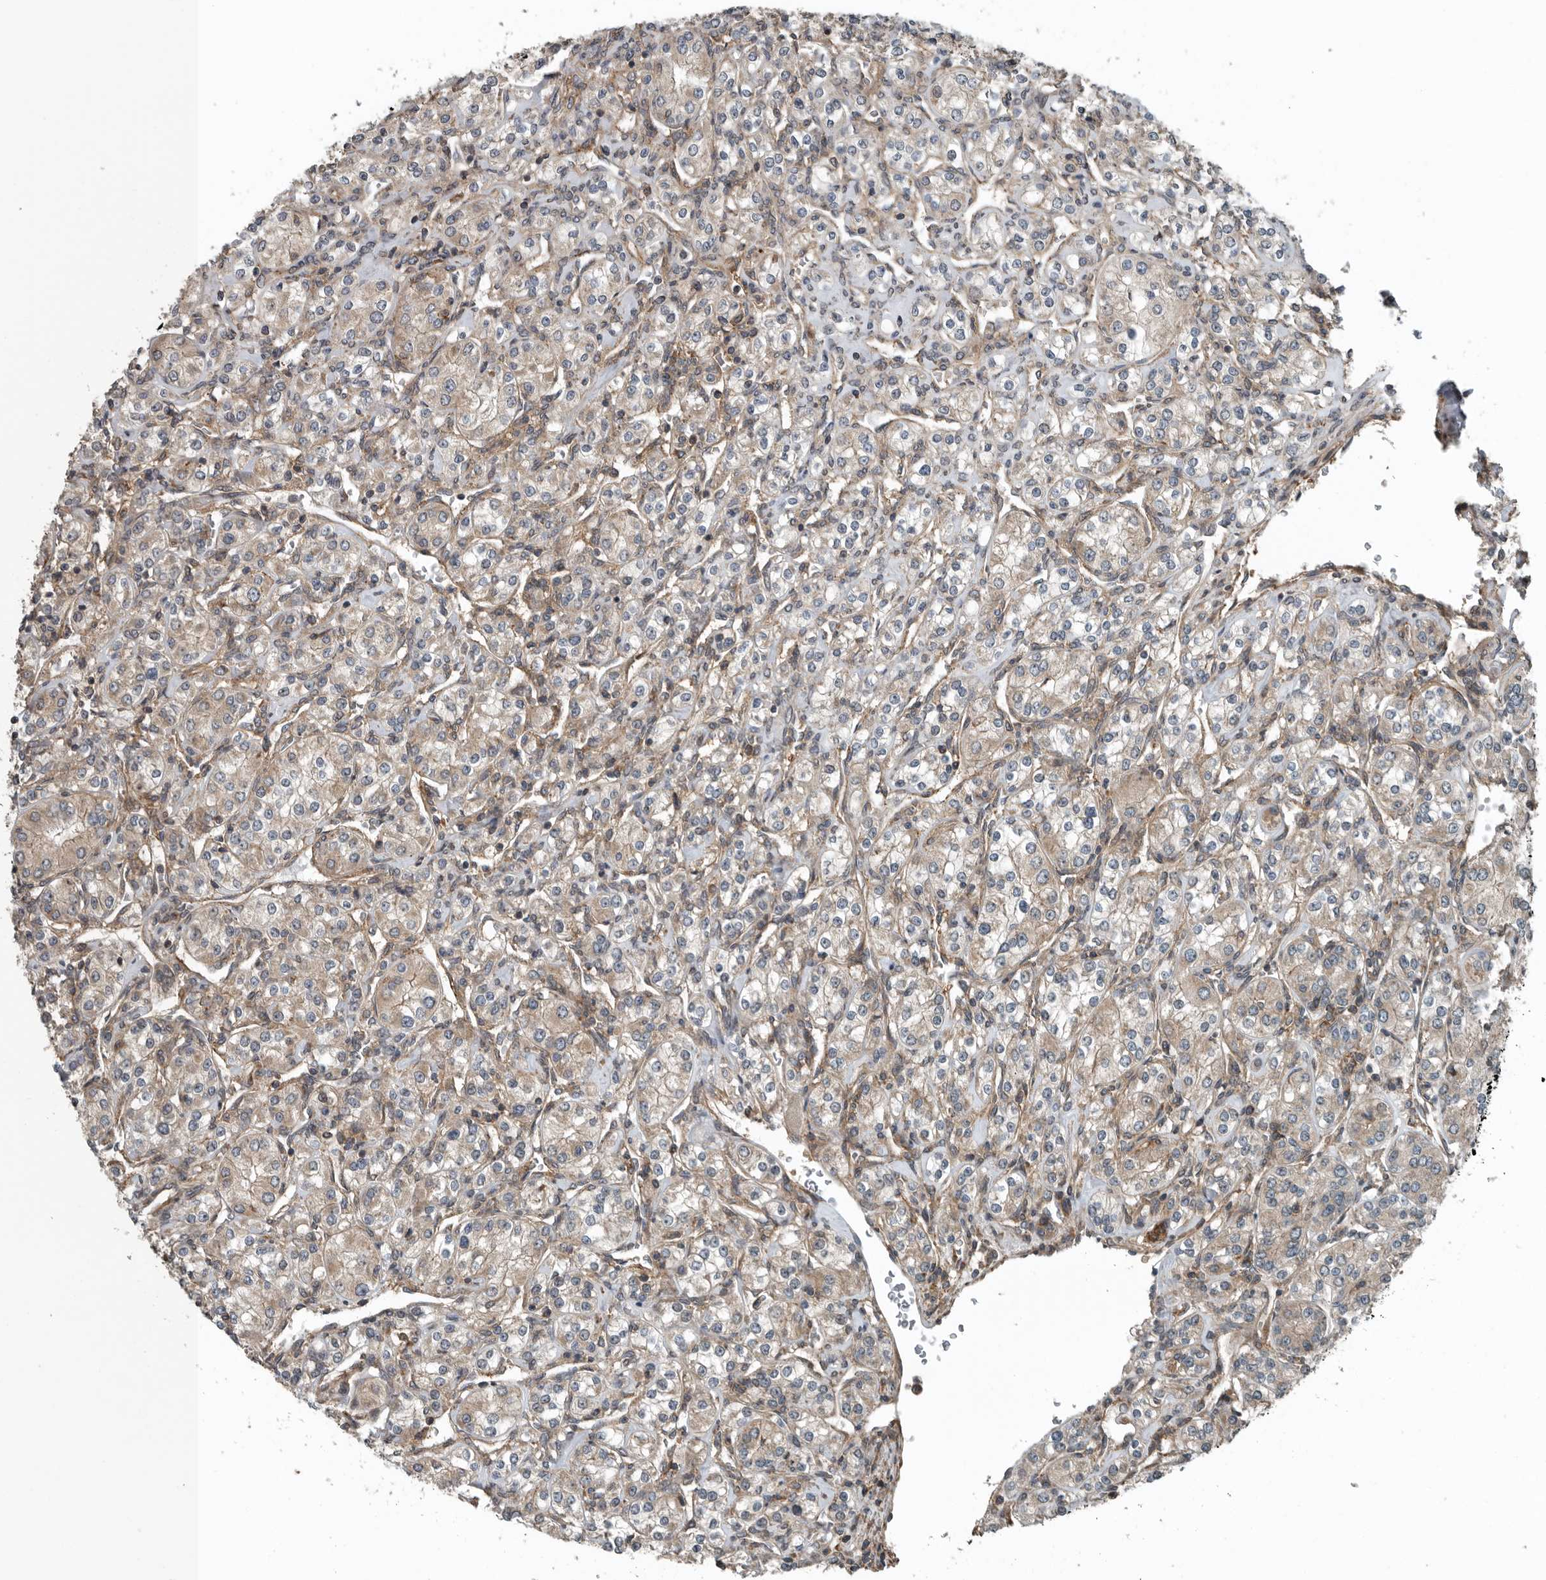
{"staining": {"intensity": "negative", "quantity": "none", "location": "none"}, "tissue": "renal cancer", "cell_type": "Tumor cells", "image_type": "cancer", "snomed": [{"axis": "morphology", "description": "Adenocarcinoma, NOS"}, {"axis": "topography", "description": "Kidney"}], "caption": "Image shows no significant protein expression in tumor cells of adenocarcinoma (renal).", "gene": "AMFR", "patient": {"sex": "male", "age": 77}}